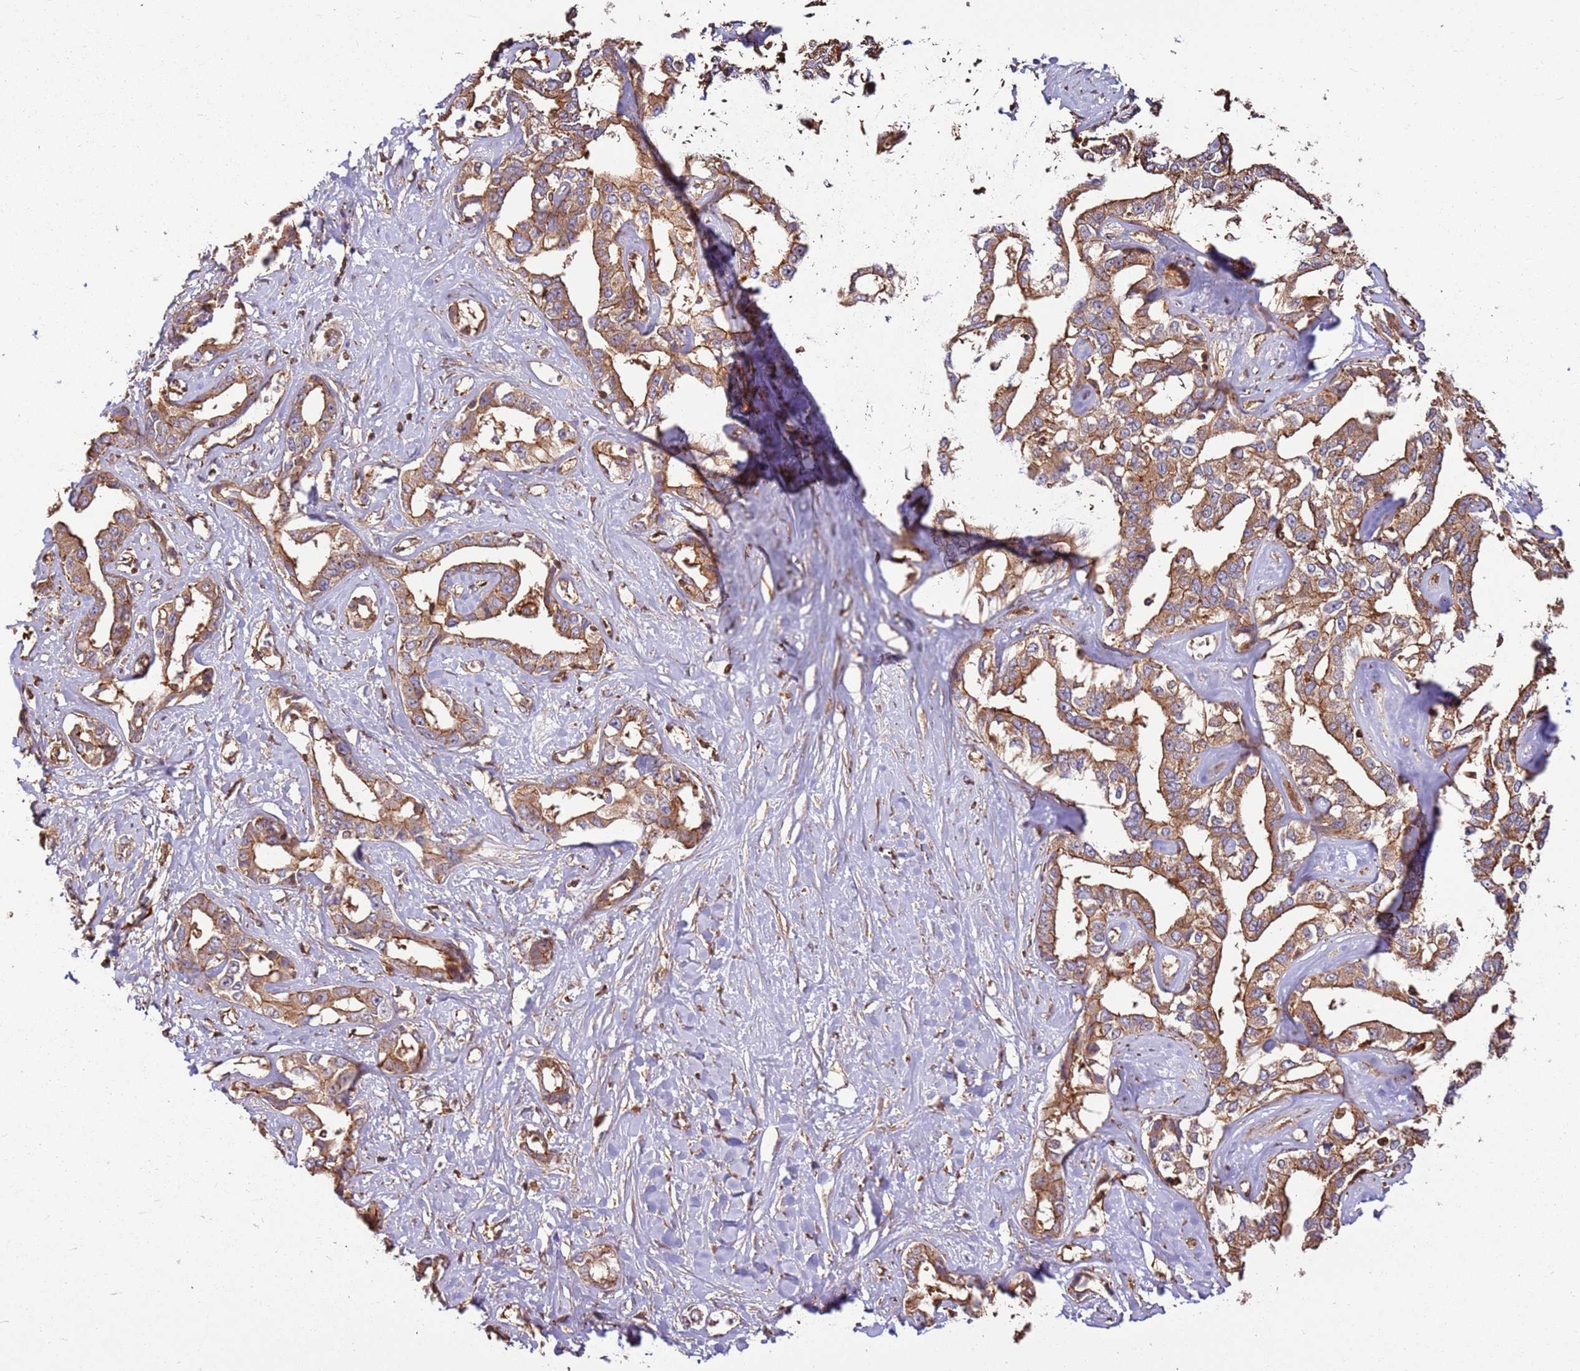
{"staining": {"intensity": "moderate", "quantity": ">75%", "location": "cytoplasmic/membranous"}, "tissue": "liver cancer", "cell_type": "Tumor cells", "image_type": "cancer", "snomed": [{"axis": "morphology", "description": "Cholangiocarcinoma"}, {"axis": "topography", "description": "Liver"}], "caption": "Human cholangiocarcinoma (liver) stained with a brown dye reveals moderate cytoplasmic/membranous positive expression in approximately >75% of tumor cells.", "gene": "ACVR2A", "patient": {"sex": "male", "age": 59}}